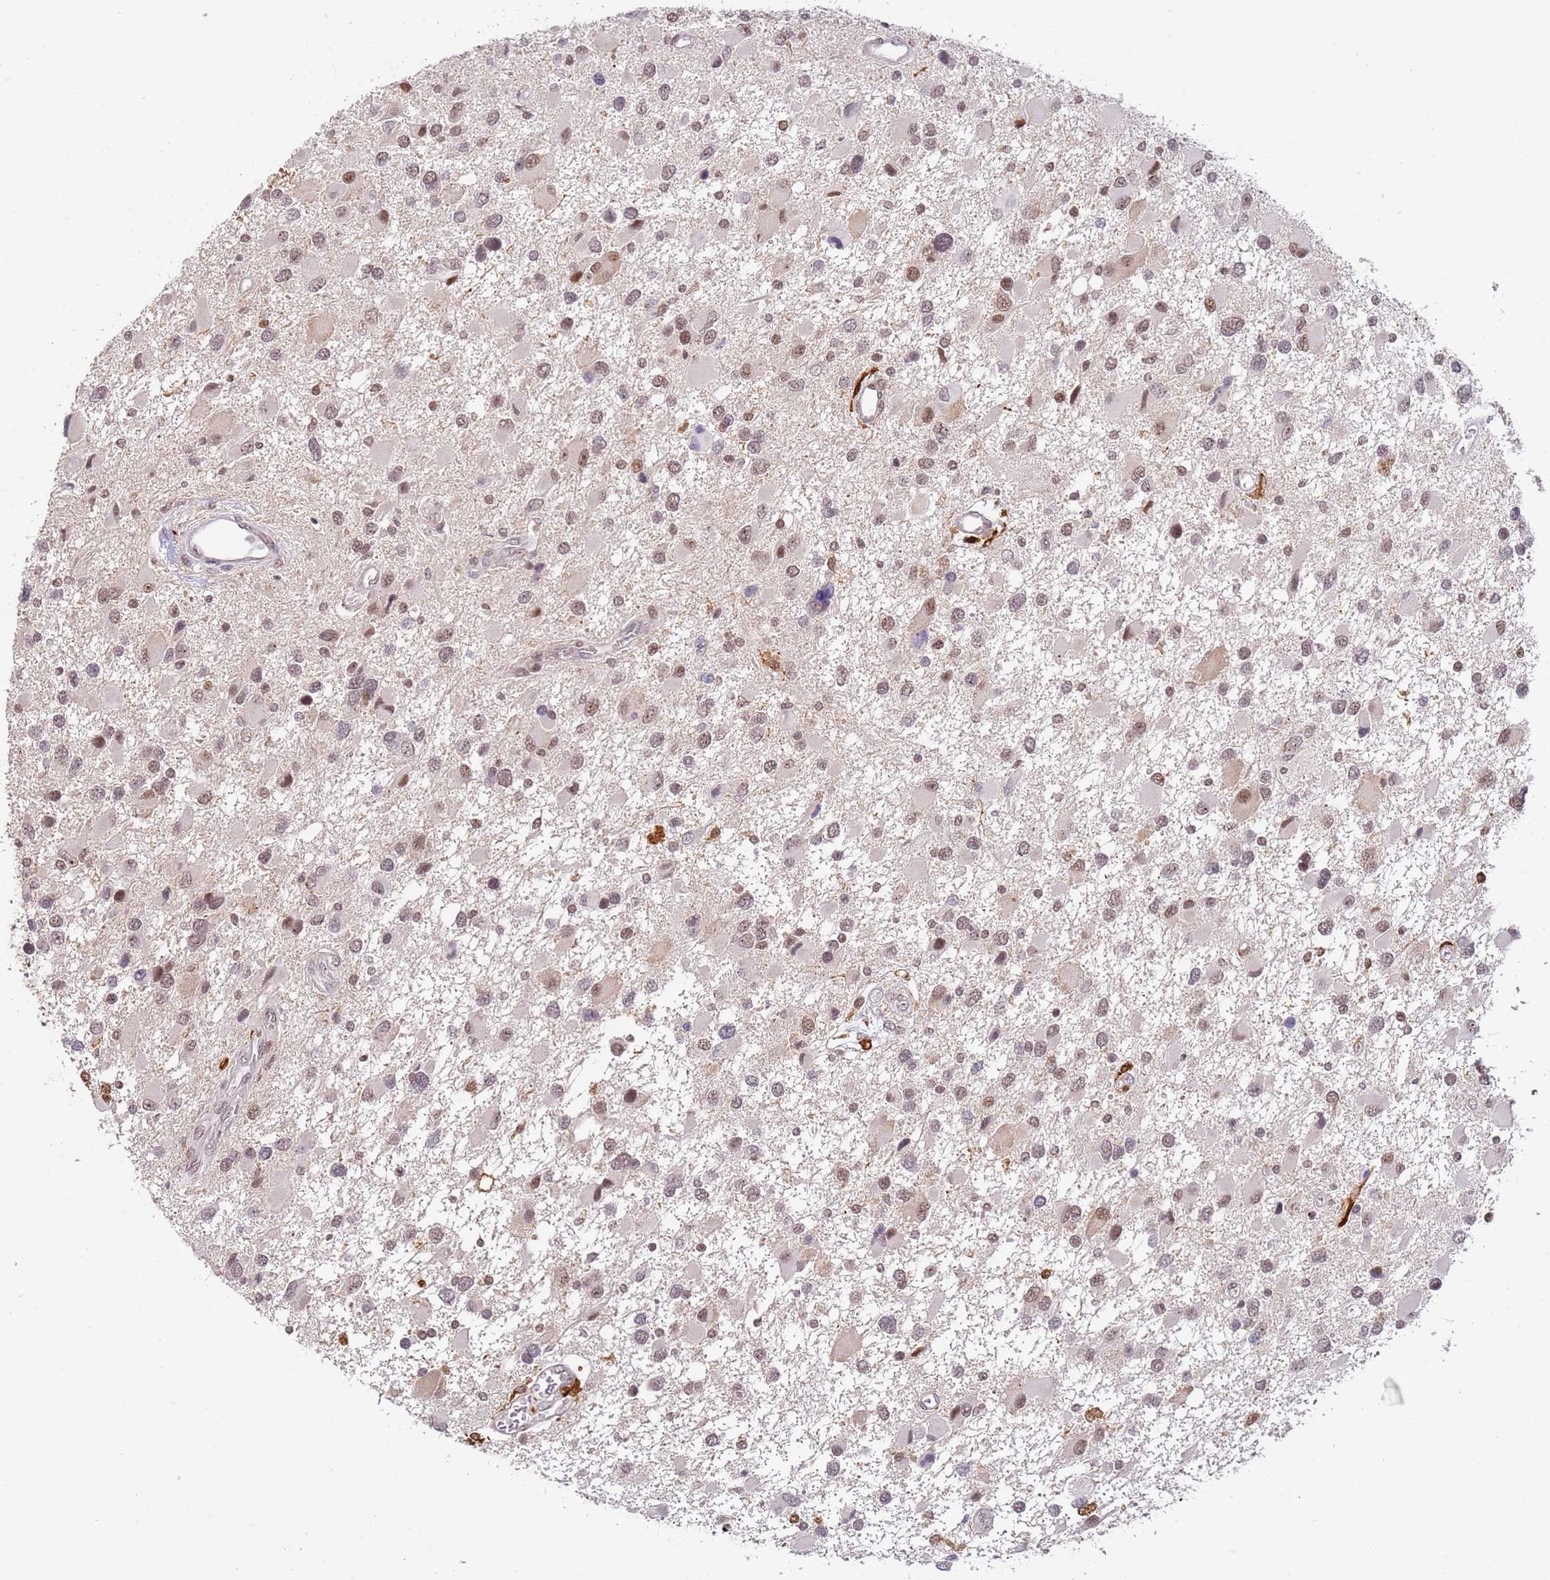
{"staining": {"intensity": "moderate", "quantity": ">75%", "location": "nuclear"}, "tissue": "glioma", "cell_type": "Tumor cells", "image_type": "cancer", "snomed": [{"axis": "morphology", "description": "Glioma, malignant, High grade"}, {"axis": "topography", "description": "Brain"}], "caption": "IHC photomicrograph of neoplastic tissue: glioma stained using immunohistochemistry demonstrates medium levels of moderate protein expression localized specifically in the nuclear of tumor cells, appearing as a nuclear brown color.", "gene": "LGALSL", "patient": {"sex": "male", "age": 53}}